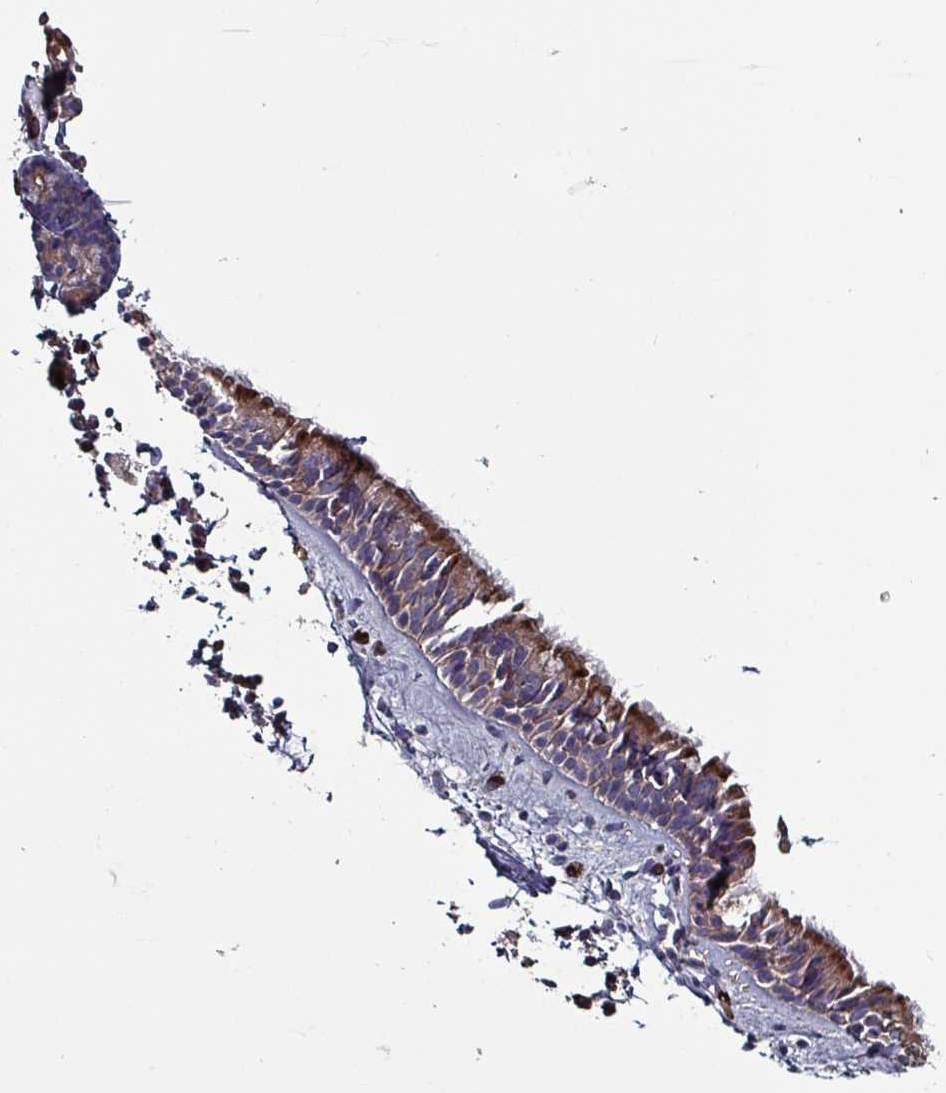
{"staining": {"intensity": "moderate", "quantity": "<25%", "location": "cytoplasmic/membranous"}, "tissue": "nasopharynx", "cell_type": "Respiratory epithelial cells", "image_type": "normal", "snomed": [{"axis": "morphology", "description": "Normal tissue, NOS"}, {"axis": "topography", "description": "Nasopharynx"}], "caption": "Immunohistochemical staining of normal human nasopharynx displays <25% levels of moderate cytoplasmic/membranous protein staining in approximately <25% of respiratory epithelial cells.", "gene": "ANO10", "patient": {"sex": "male", "age": 82}}